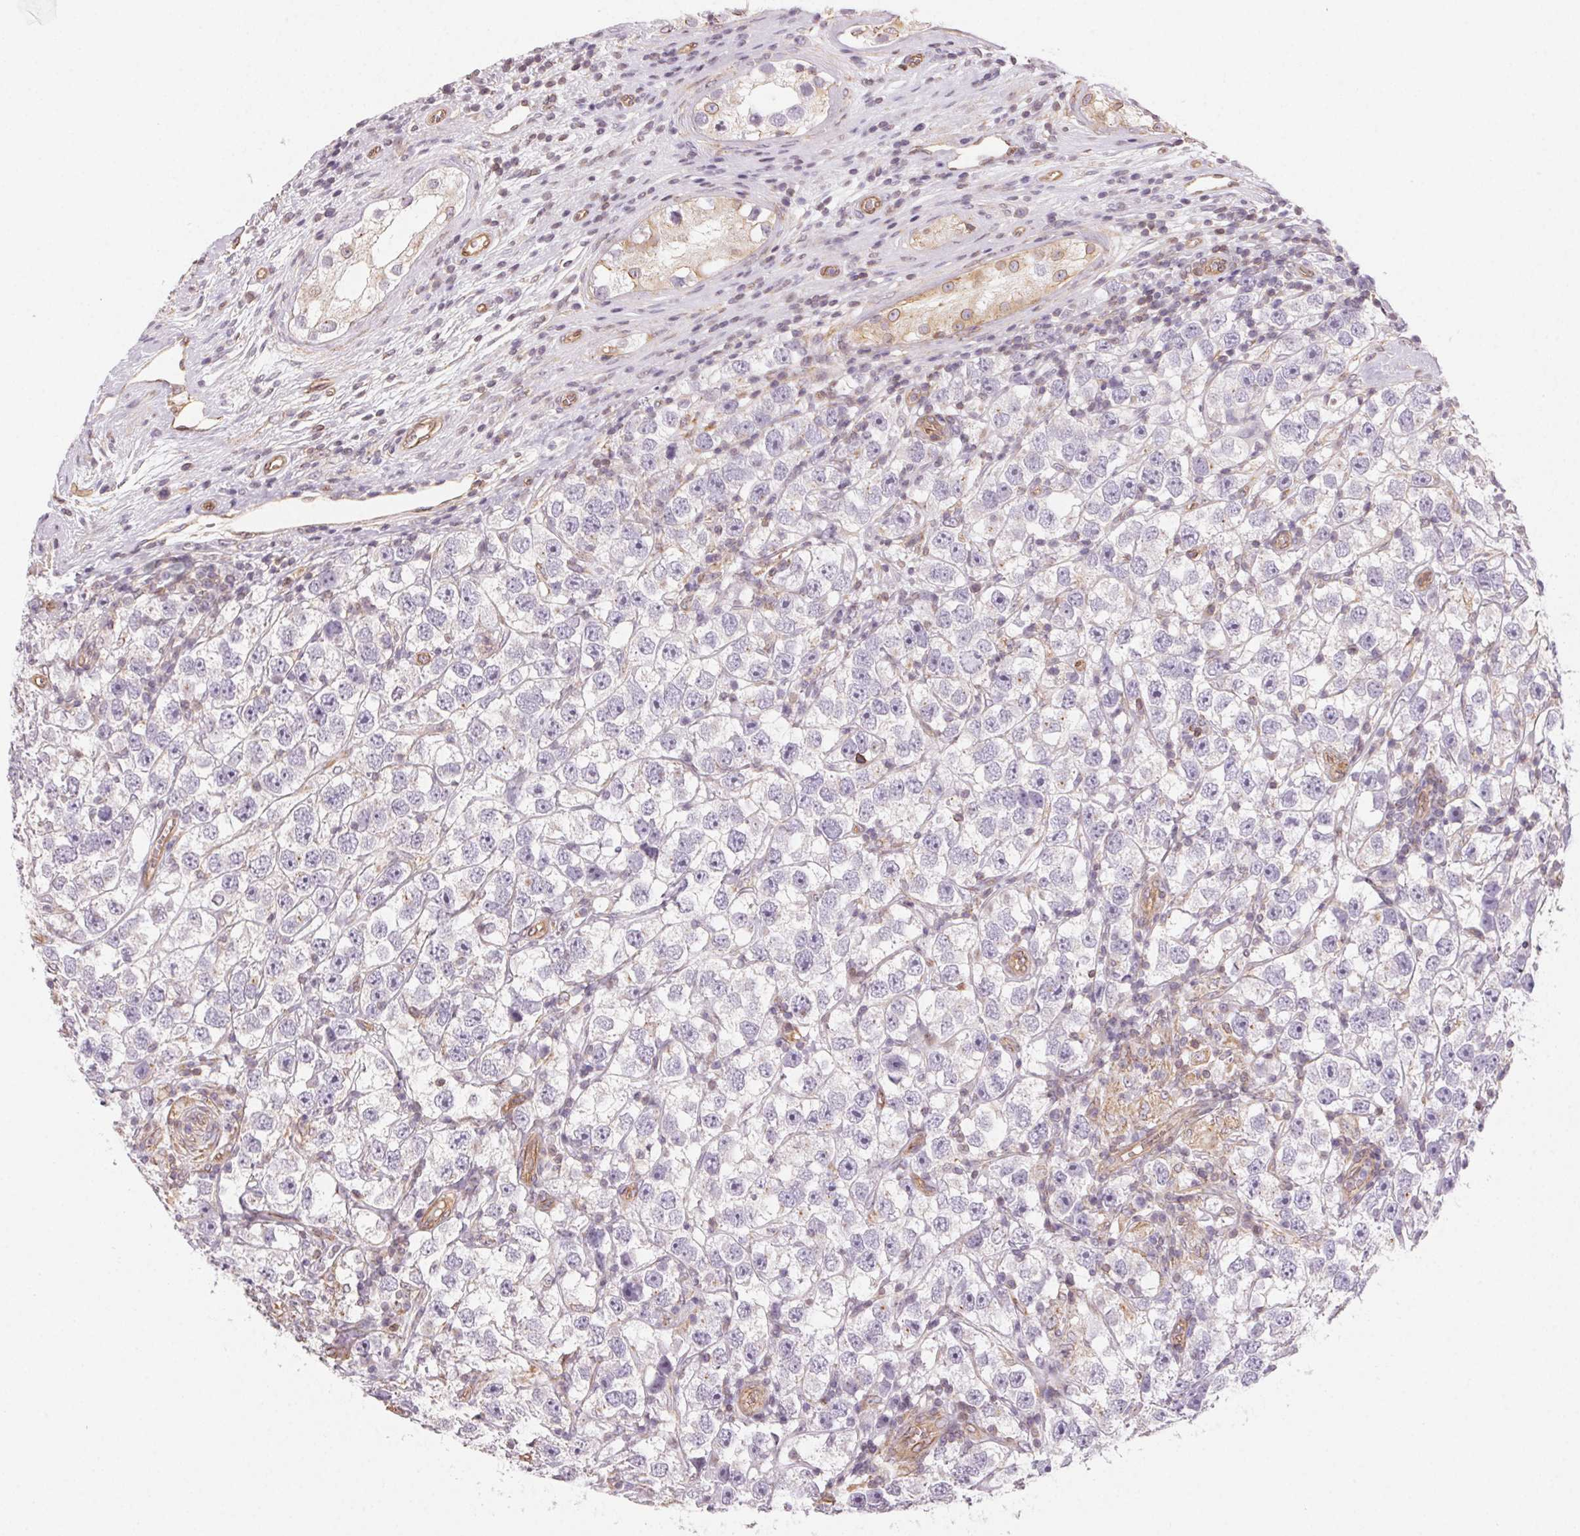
{"staining": {"intensity": "negative", "quantity": "none", "location": "none"}, "tissue": "testis cancer", "cell_type": "Tumor cells", "image_type": "cancer", "snomed": [{"axis": "morphology", "description": "Seminoma, NOS"}, {"axis": "topography", "description": "Testis"}], "caption": "An image of testis cancer (seminoma) stained for a protein demonstrates no brown staining in tumor cells.", "gene": "PLA2G4F", "patient": {"sex": "male", "age": 26}}